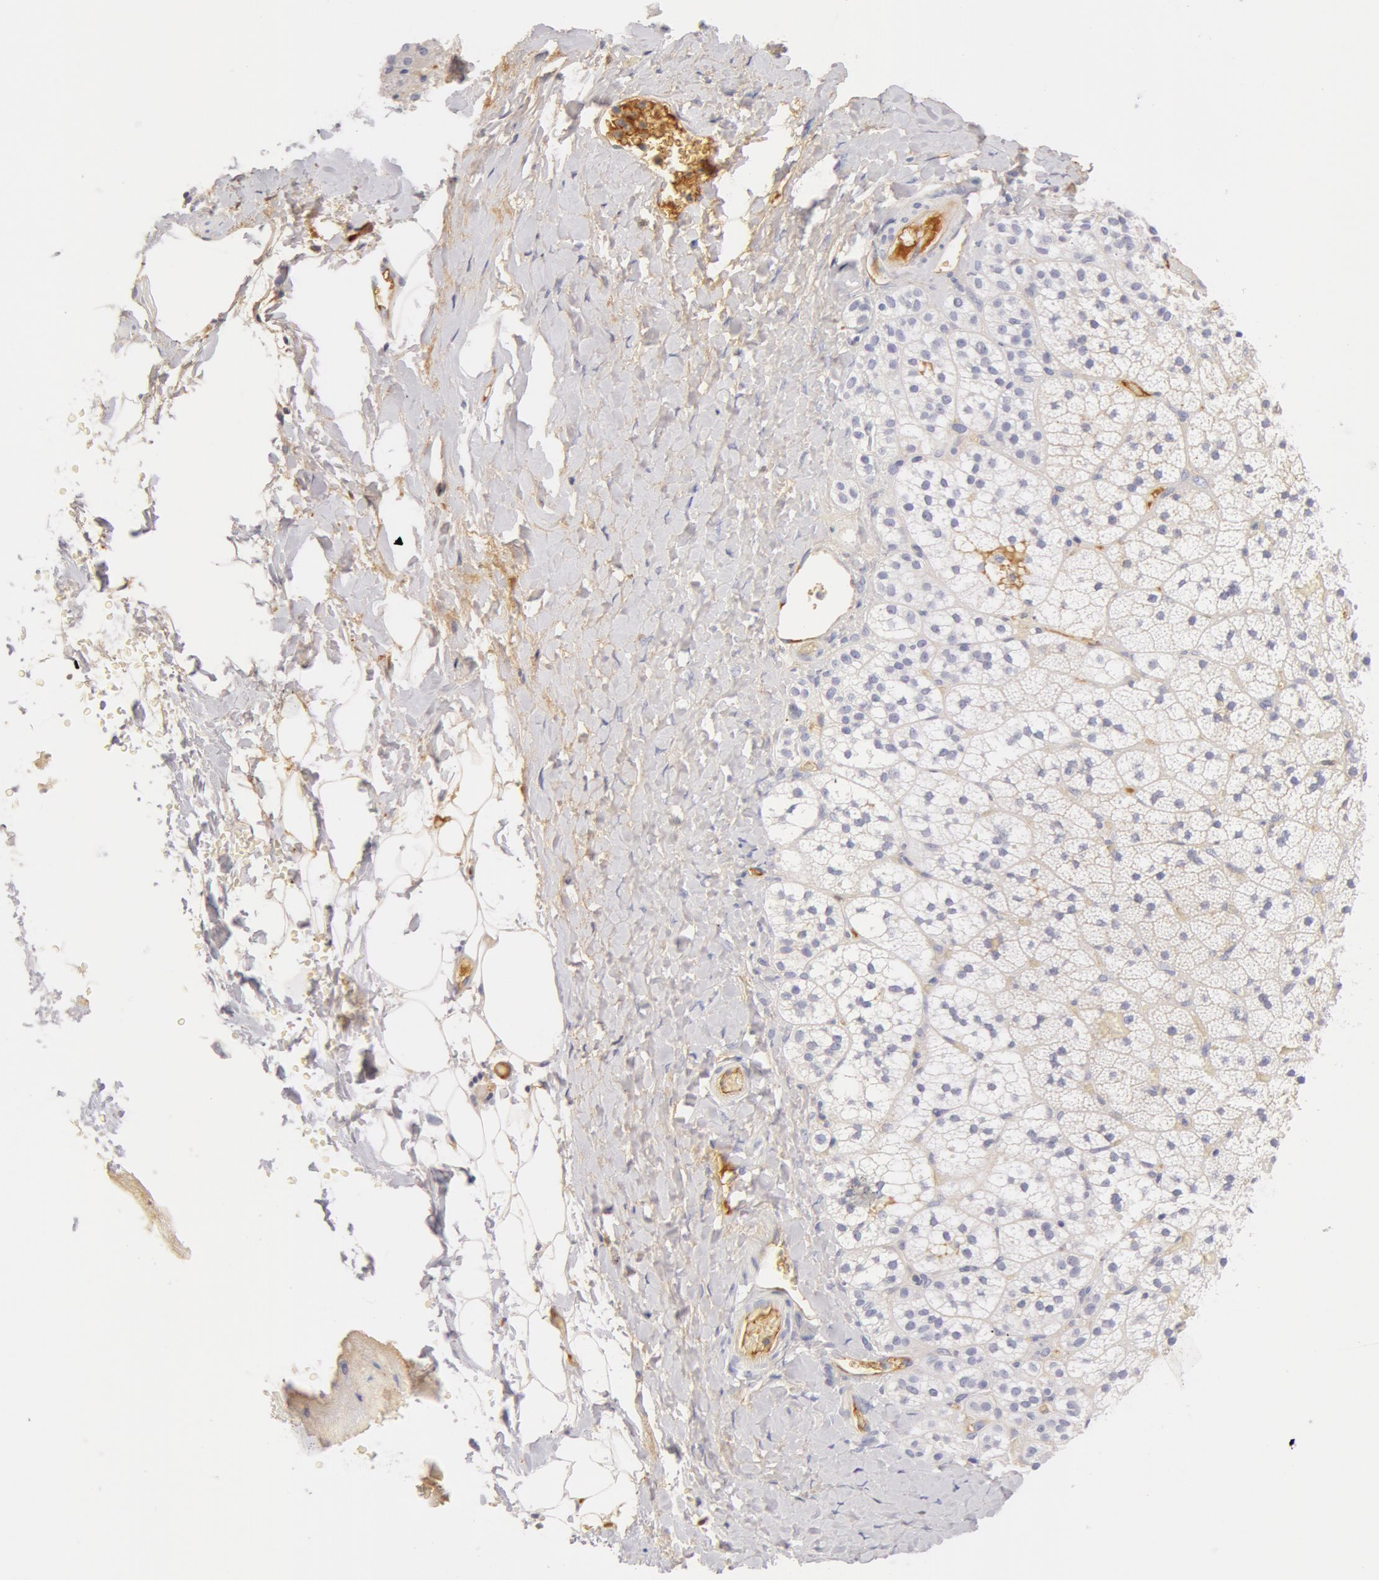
{"staining": {"intensity": "negative", "quantity": "none", "location": "none"}, "tissue": "adrenal gland", "cell_type": "Glandular cells", "image_type": "normal", "snomed": [{"axis": "morphology", "description": "Normal tissue, NOS"}, {"axis": "topography", "description": "Adrenal gland"}], "caption": "This image is of normal adrenal gland stained with IHC to label a protein in brown with the nuclei are counter-stained blue. There is no positivity in glandular cells. (Stains: DAB (3,3'-diaminobenzidine) immunohistochemistry (IHC) with hematoxylin counter stain, Microscopy: brightfield microscopy at high magnification).", "gene": "GC", "patient": {"sex": "male", "age": 53}}